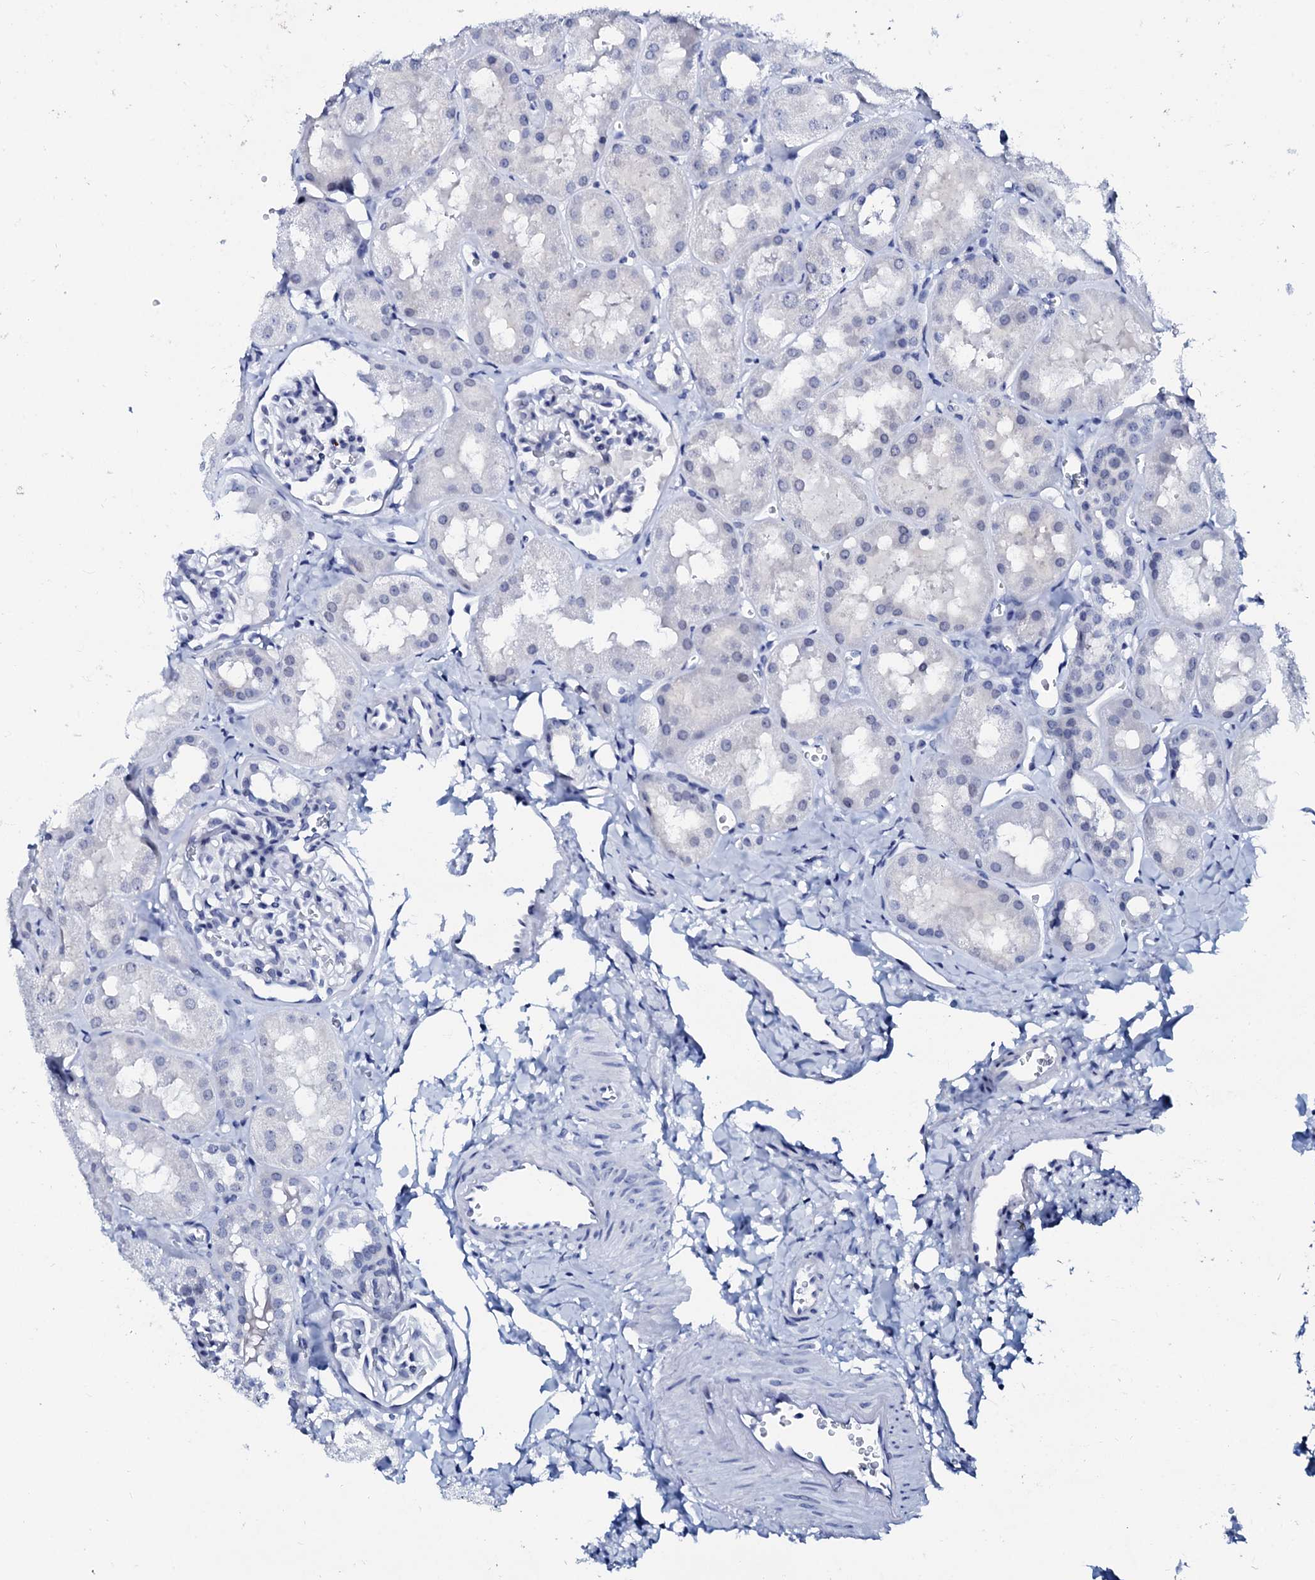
{"staining": {"intensity": "negative", "quantity": "none", "location": "none"}, "tissue": "kidney", "cell_type": "Cells in glomeruli", "image_type": "normal", "snomed": [{"axis": "morphology", "description": "Normal tissue, NOS"}, {"axis": "topography", "description": "Kidney"}, {"axis": "topography", "description": "Urinary bladder"}], "caption": "Immunohistochemistry of unremarkable kidney shows no expression in cells in glomeruli.", "gene": "SPATA19", "patient": {"sex": "male", "age": 16}}